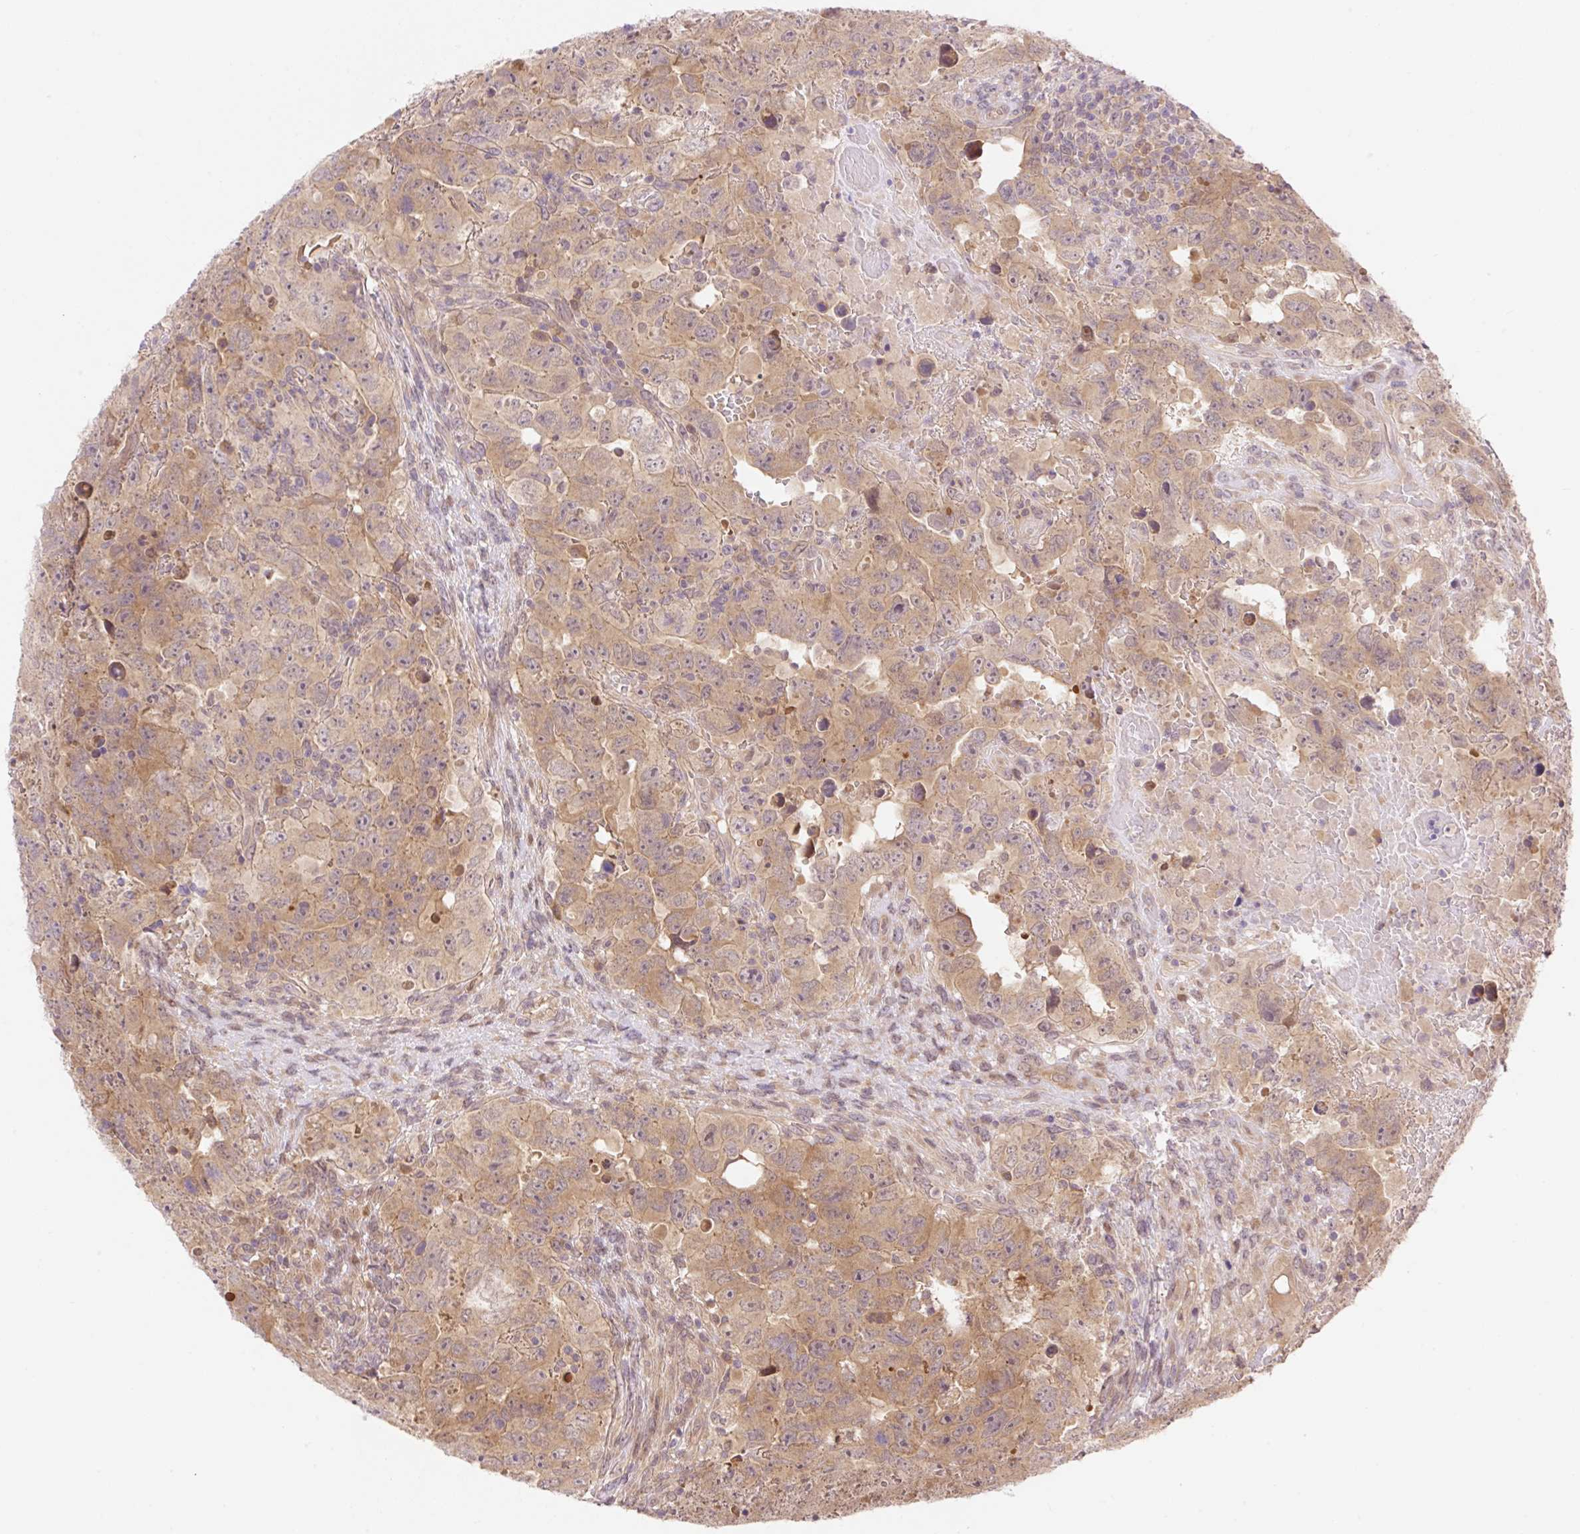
{"staining": {"intensity": "moderate", "quantity": ">75%", "location": "cytoplasmic/membranous"}, "tissue": "testis cancer", "cell_type": "Tumor cells", "image_type": "cancer", "snomed": [{"axis": "morphology", "description": "Carcinoma, Embryonal, NOS"}, {"axis": "topography", "description": "Testis"}], "caption": "Human testis embryonal carcinoma stained with a brown dye displays moderate cytoplasmic/membranous positive positivity in approximately >75% of tumor cells.", "gene": "VPS25", "patient": {"sex": "male", "age": 24}}